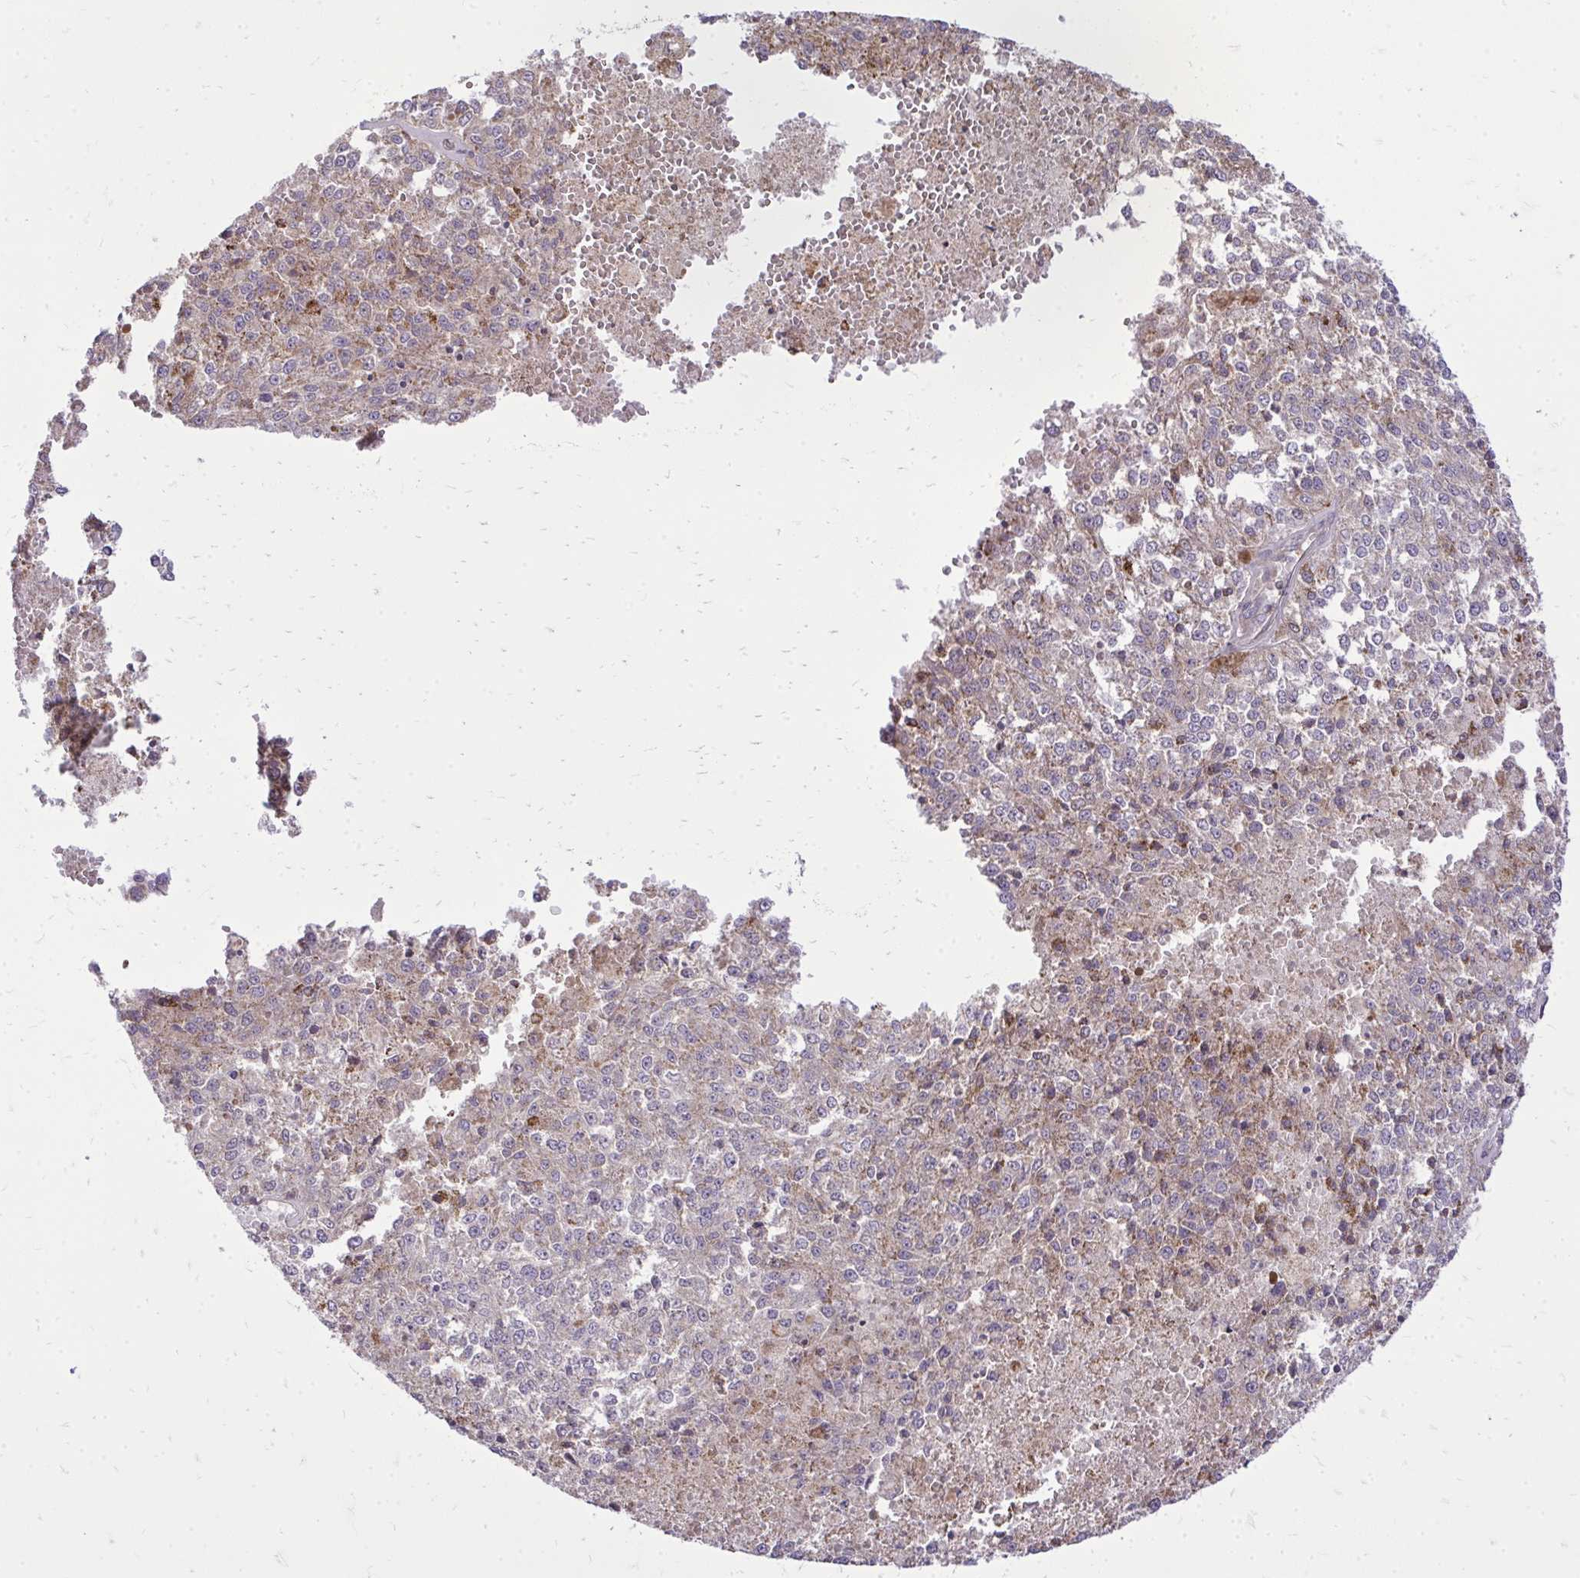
{"staining": {"intensity": "weak", "quantity": "25%-75%", "location": "cytoplasmic/membranous"}, "tissue": "melanoma", "cell_type": "Tumor cells", "image_type": "cancer", "snomed": [{"axis": "morphology", "description": "Malignant melanoma, Metastatic site"}, {"axis": "topography", "description": "Lymph node"}], "caption": "Malignant melanoma (metastatic site) stained with immunohistochemistry exhibits weak cytoplasmic/membranous expression in approximately 25%-75% of tumor cells.", "gene": "SLC7A5", "patient": {"sex": "female", "age": 64}}